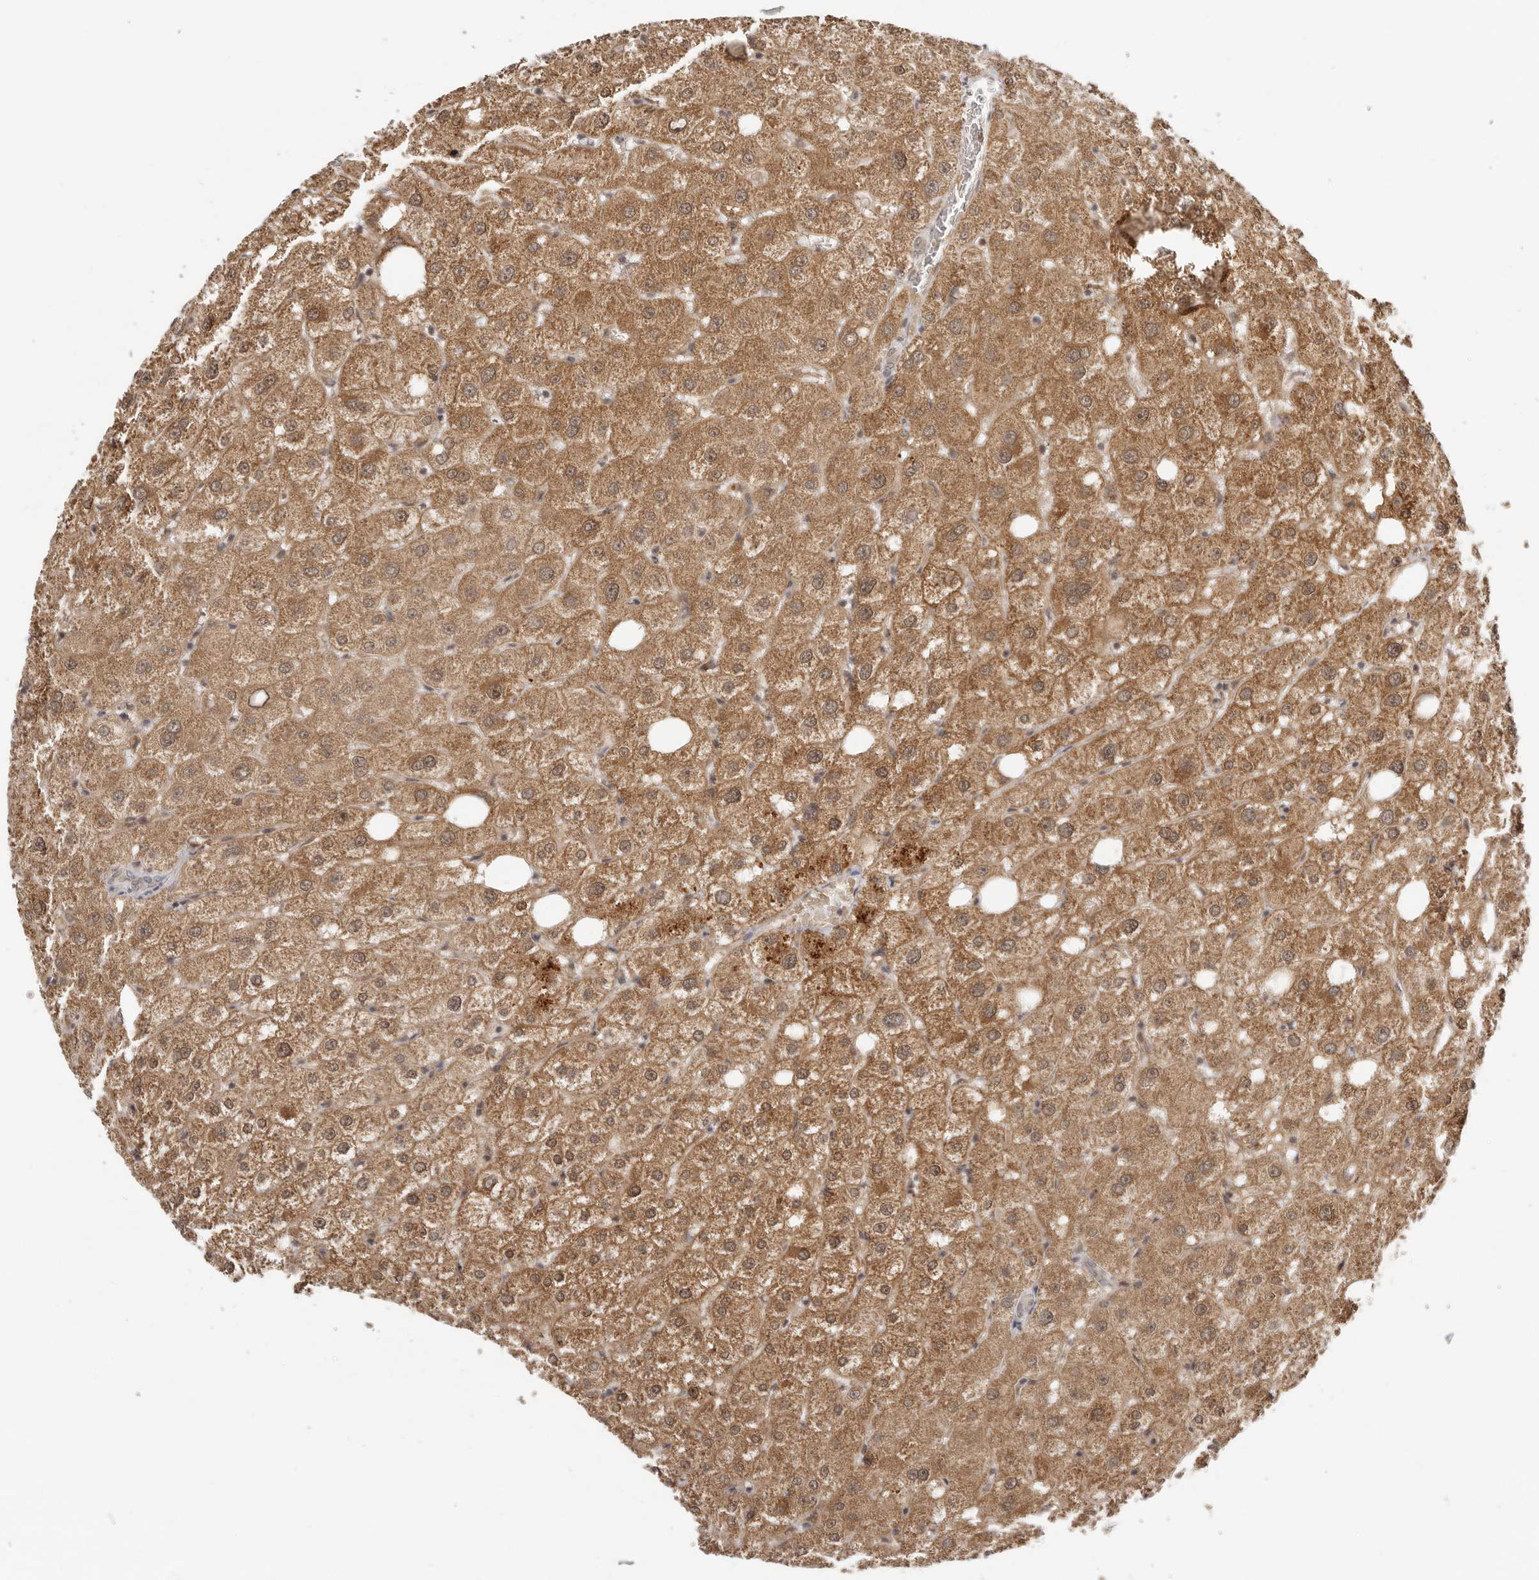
{"staining": {"intensity": "weak", "quantity": "25%-75%", "location": "cytoplasmic/membranous"}, "tissue": "liver", "cell_type": "Cholangiocytes", "image_type": "normal", "snomed": [{"axis": "morphology", "description": "Normal tissue, NOS"}, {"axis": "topography", "description": "Liver"}], "caption": "Cholangiocytes exhibit low levels of weak cytoplasmic/membranous expression in approximately 25%-75% of cells in benign liver.", "gene": "MED8", "patient": {"sex": "male", "age": 73}}